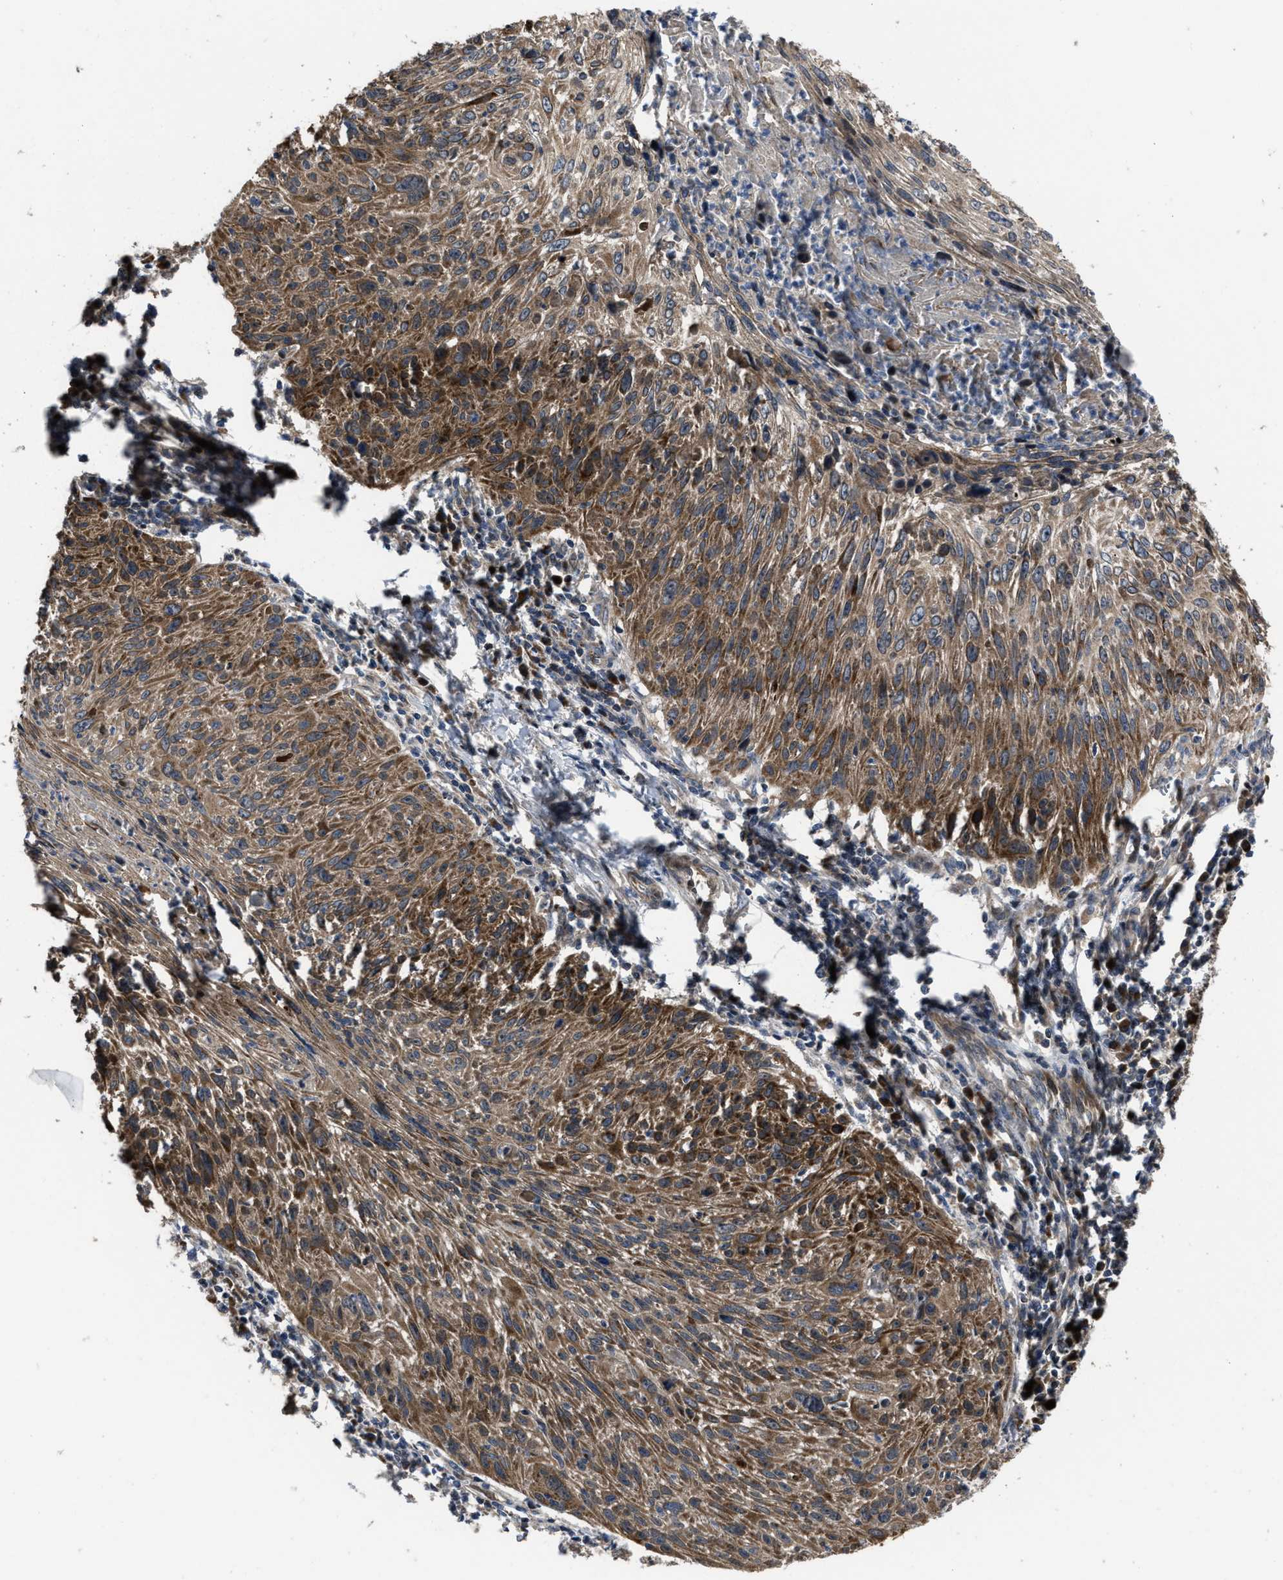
{"staining": {"intensity": "moderate", "quantity": ">75%", "location": "cytoplasmic/membranous"}, "tissue": "cervical cancer", "cell_type": "Tumor cells", "image_type": "cancer", "snomed": [{"axis": "morphology", "description": "Squamous cell carcinoma, NOS"}, {"axis": "topography", "description": "Cervix"}], "caption": "Immunohistochemistry (IHC) photomicrograph of cervical squamous cell carcinoma stained for a protein (brown), which reveals medium levels of moderate cytoplasmic/membranous positivity in about >75% of tumor cells.", "gene": "PASK", "patient": {"sex": "female", "age": 51}}